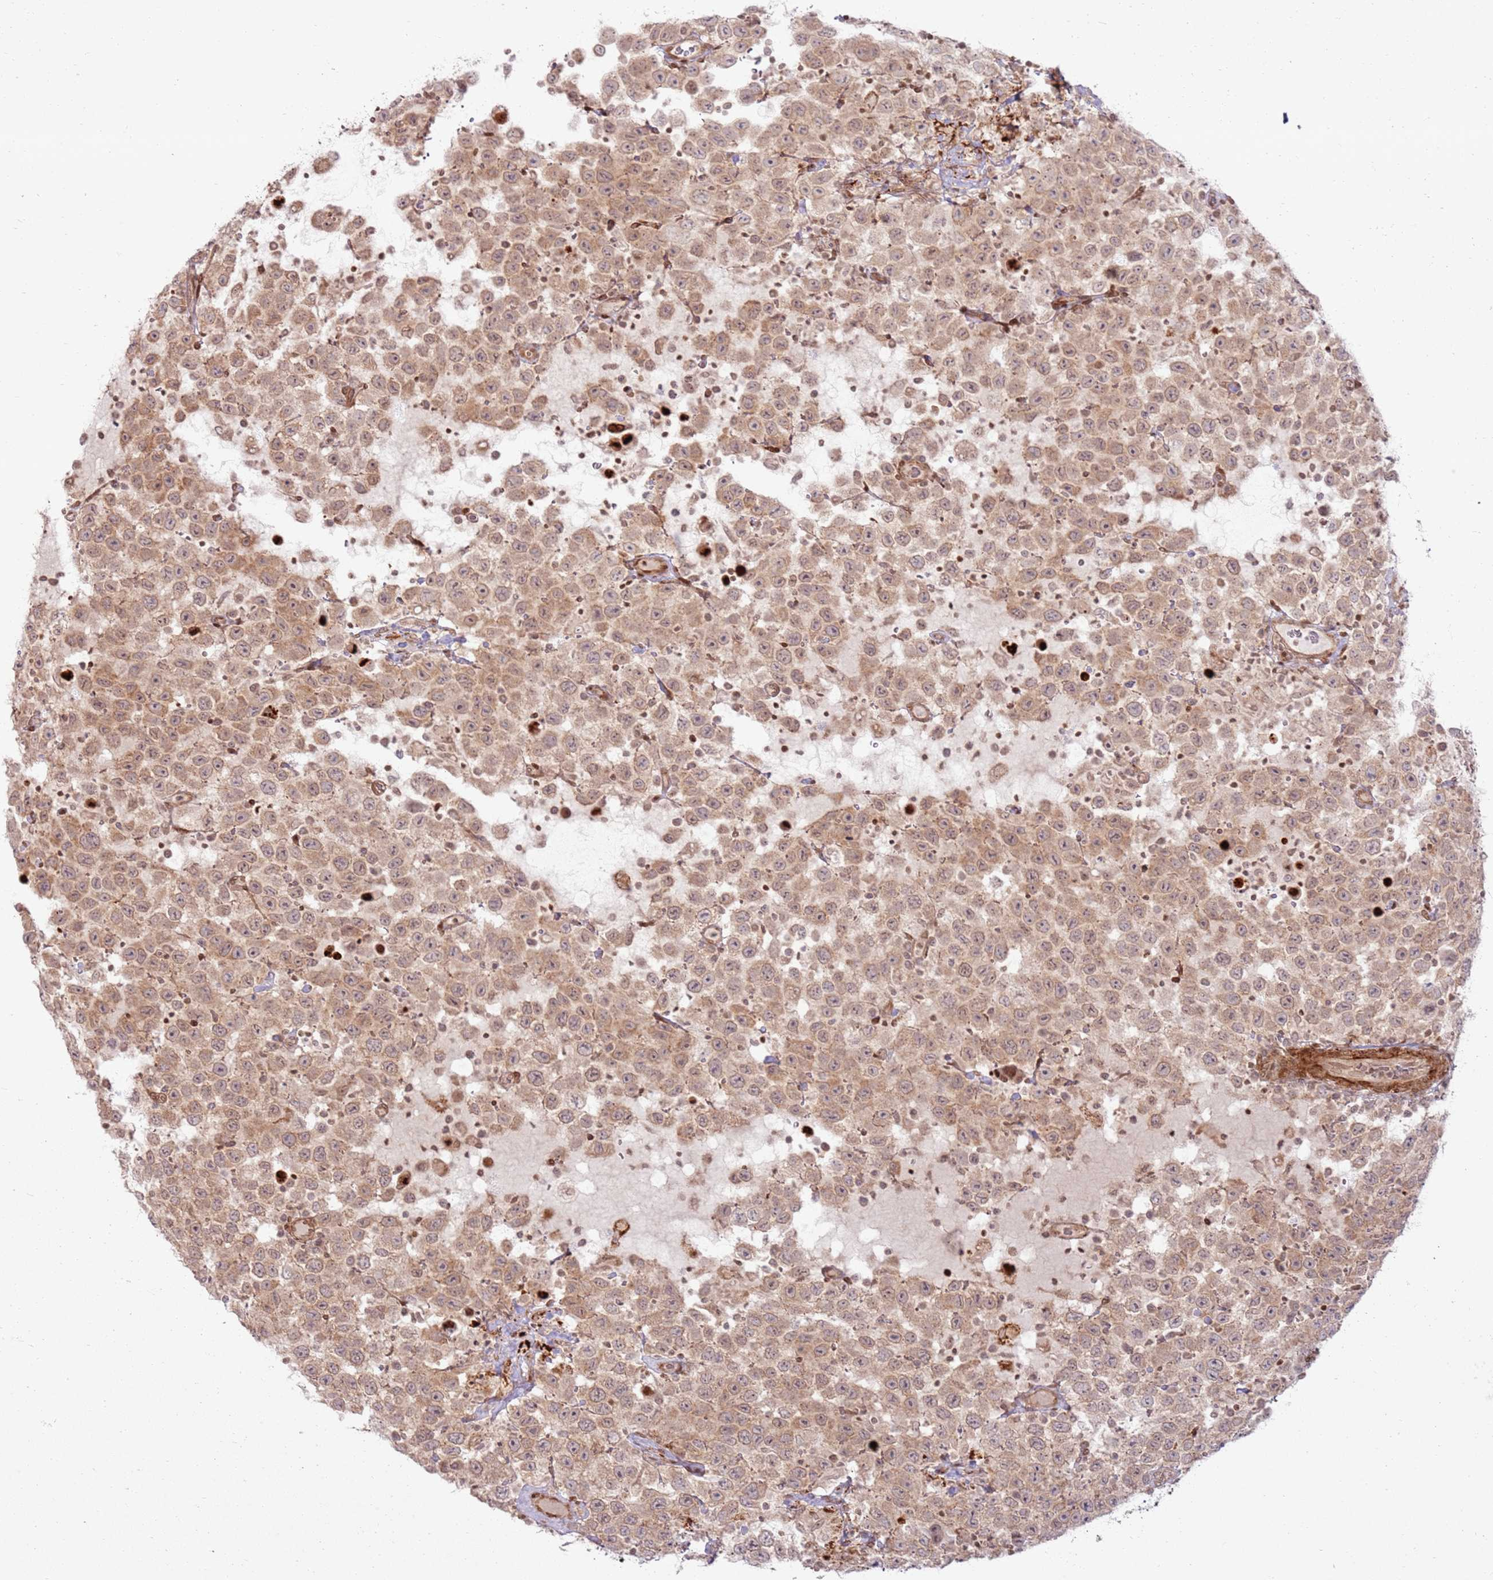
{"staining": {"intensity": "weak", "quantity": ">75%", "location": "cytoplasmic/membranous,nuclear"}, "tissue": "testis cancer", "cell_type": "Tumor cells", "image_type": "cancer", "snomed": [{"axis": "morphology", "description": "Seminoma, NOS"}, {"axis": "topography", "description": "Testis"}], "caption": "The immunohistochemical stain shows weak cytoplasmic/membranous and nuclear positivity in tumor cells of testis seminoma tissue.", "gene": "KLHL36", "patient": {"sex": "male", "age": 41}}